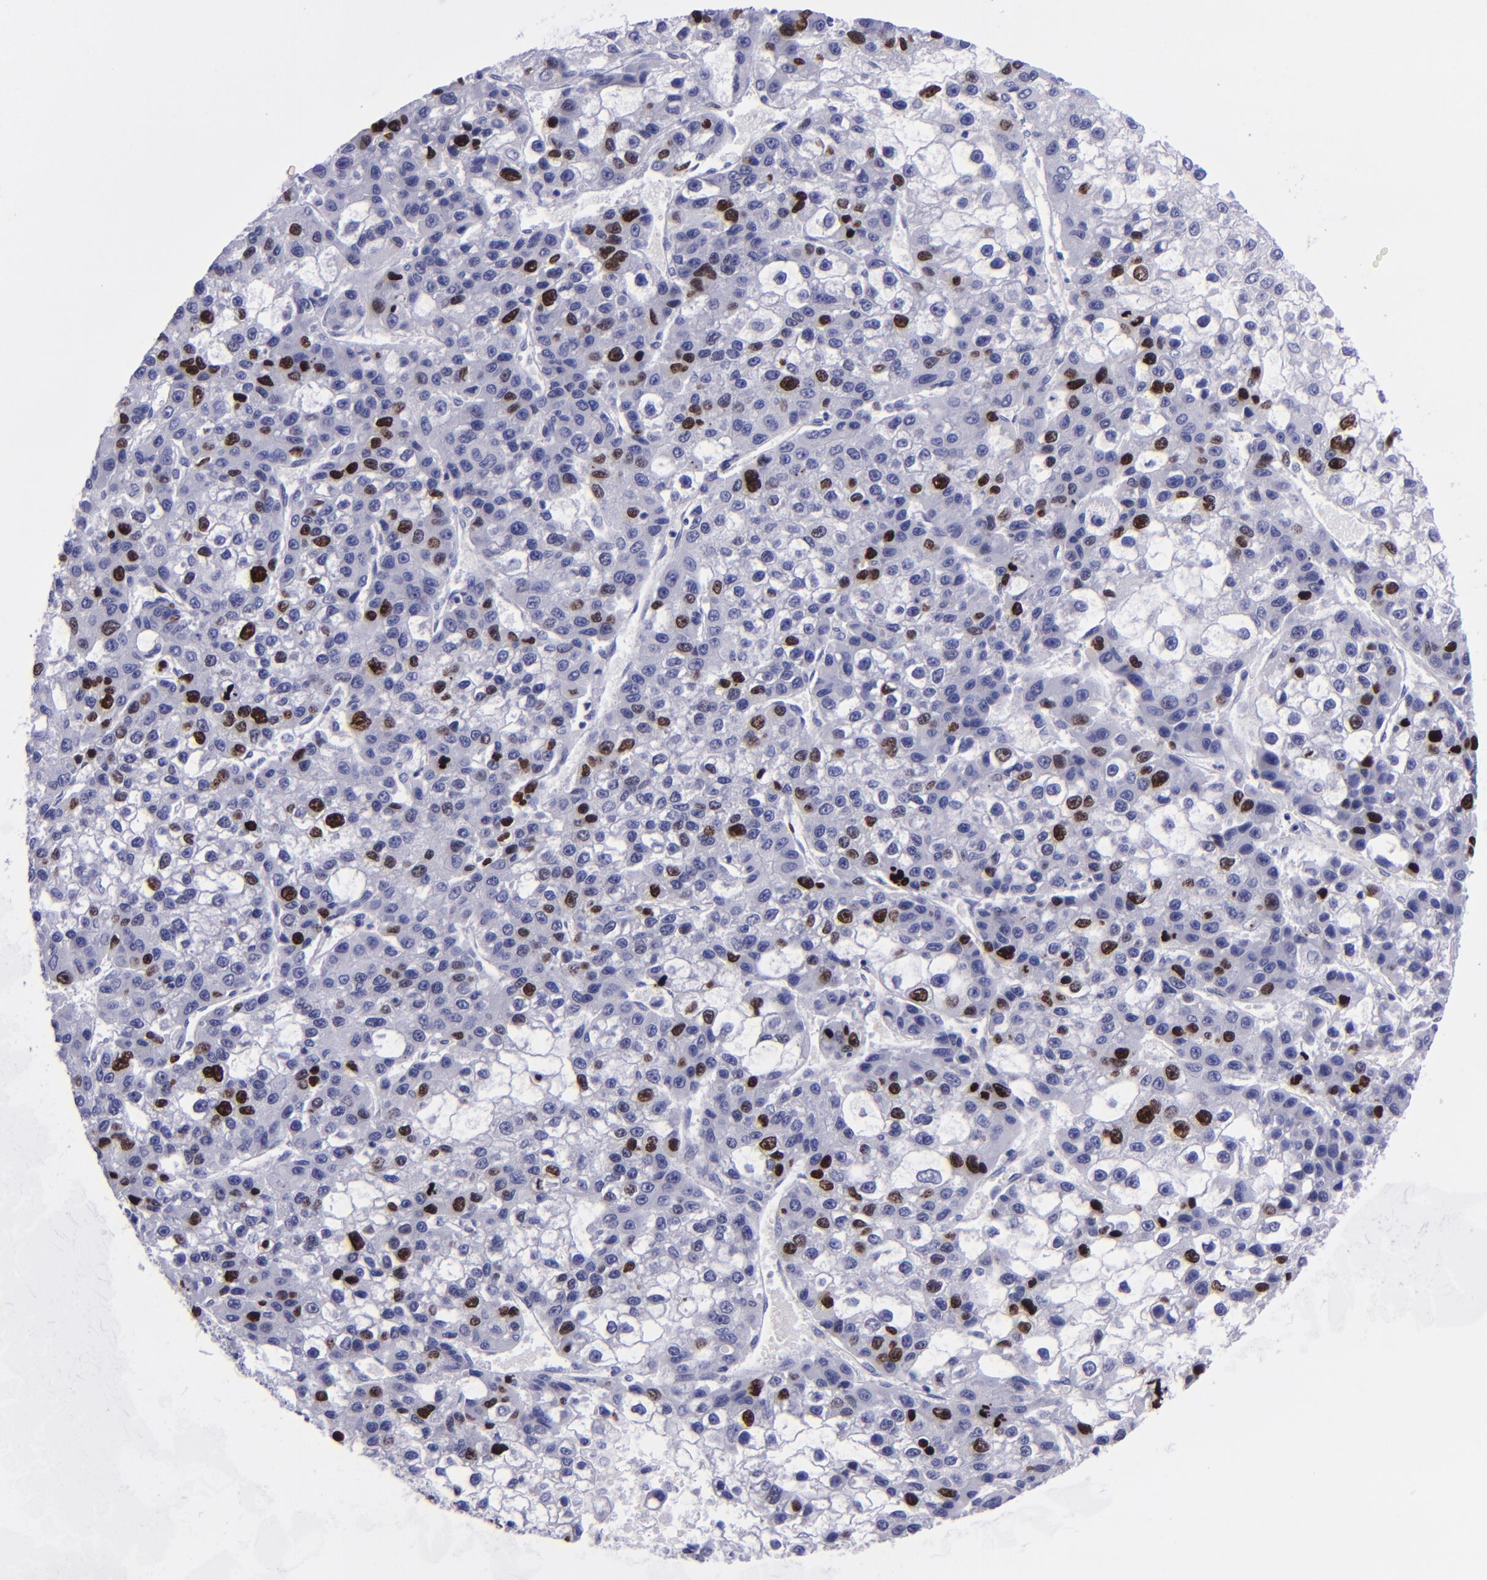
{"staining": {"intensity": "strong", "quantity": "<25%", "location": "nuclear"}, "tissue": "liver cancer", "cell_type": "Tumor cells", "image_type": "cancer", "snomed": [{"axis": "morphology", "description": "Carcinoma, Hepatocellular, NOS"}, {"axis": "topography", "description": "Liver"}], "caption": "Protein analysis of liver cancer (hepatocellular carcinoma) tissue shows strong nuclear positivity in about <25% of tumor cells.", "gene": "TOP2A", "patient": {"sex": "female", "age": 66}}